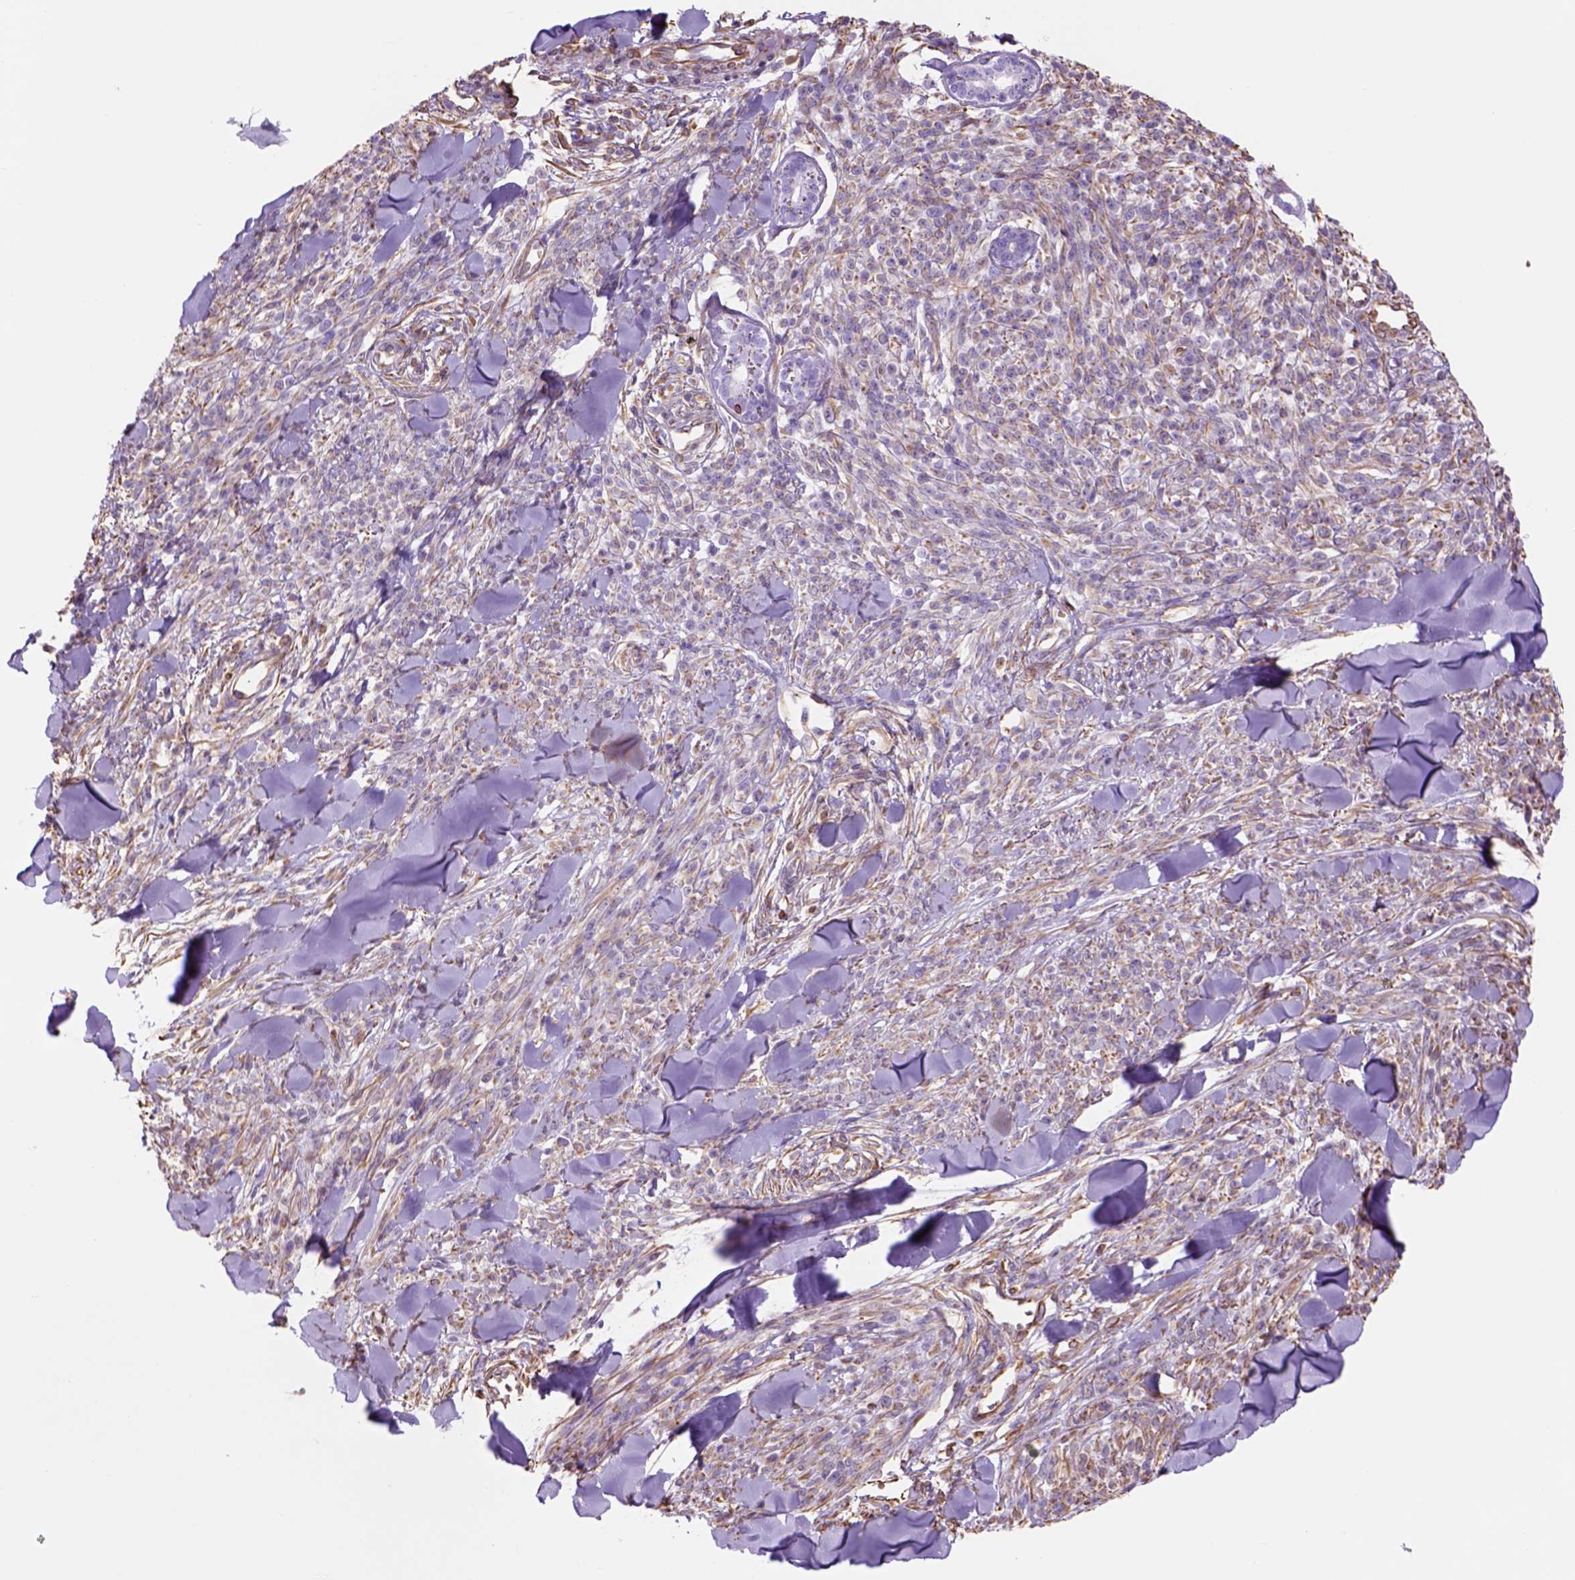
{"staining": {"intensity": "weak", "quantity": ">75%", "location": "cytoplasmic/membranous"}, "tissue": "melanoma", "cell_type": "Tumor cells", "image_type": "cancer", "snomed": [{"axis": "morphology", "description": "Malignant melanoma, NOS"}, {"axis": "topography", "description": "Skin"}, {"axis": "topography", "description": "Skin of trunk"}], "caption": "Immunohistochemistry (IHC) of human melanoma displays low levels of weak cytoplasmic/membranous expression in about >75% of tumor cells.", "gene": "ZZZ3", "patient": {"sex": "male", "age": 74}}